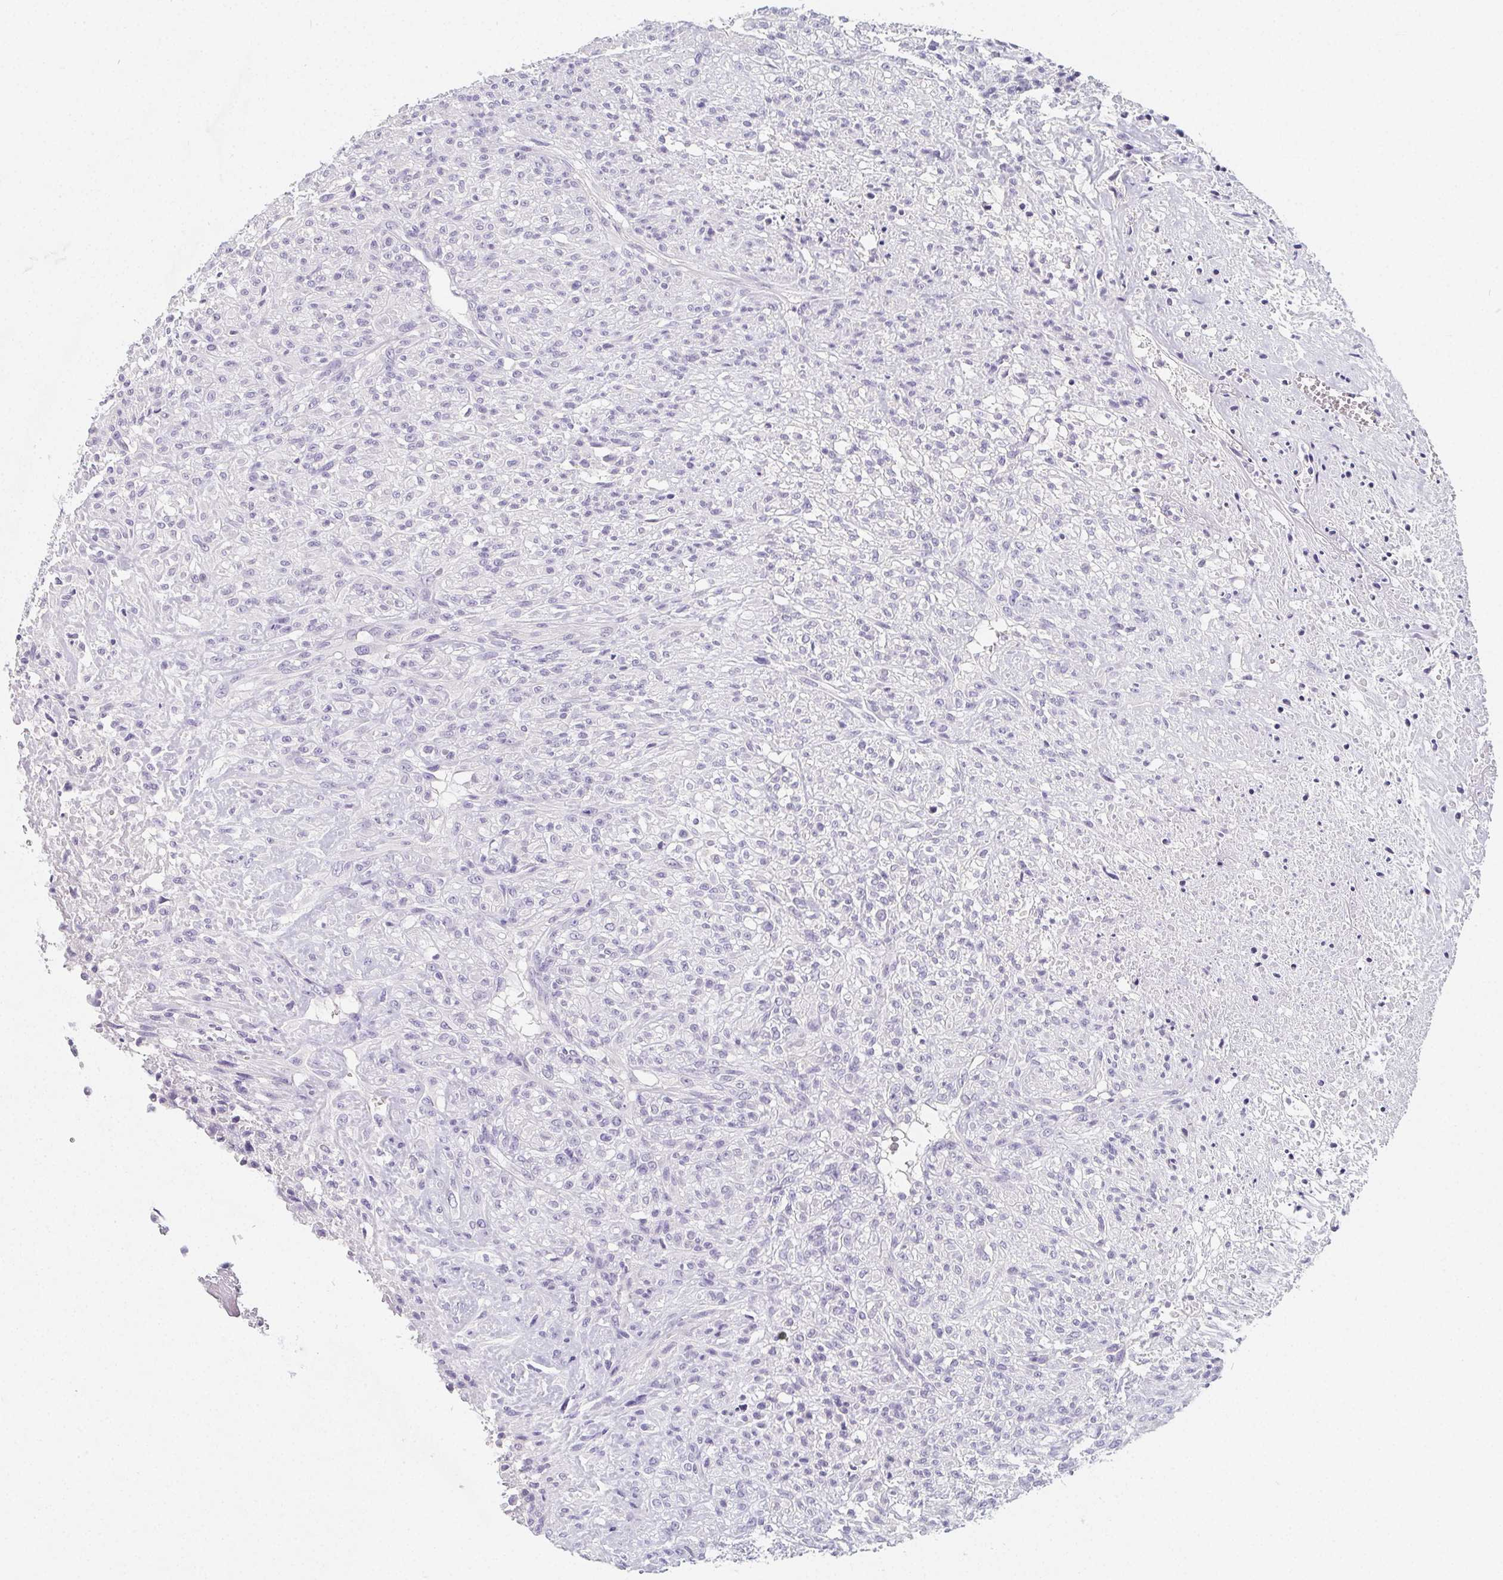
{"staining": {"intensity": "negative", "quantity": "none", "location": "none"}, "tissue": "renal cancer", "cell_type": "Tumor cells", "image_type": "cancer", "snomed": [{"axis": "morphology", "description": "Adenocarcinoma, NOS"}, {"axis": "topography", "description": "Kidney"}], "caption": "Photomicrograph shows no protein staining in tumor cells of renal adenocarcinoma tissue. (Stains: DAB (3,3'-diaminobenzidine) immunohistochemistry with hematoxylin counter stain, Microscopy: brightfield microscopy at high magnification).", "gene": "GLIPR1L1", "patient": {"sex": "male", "age": 58}}